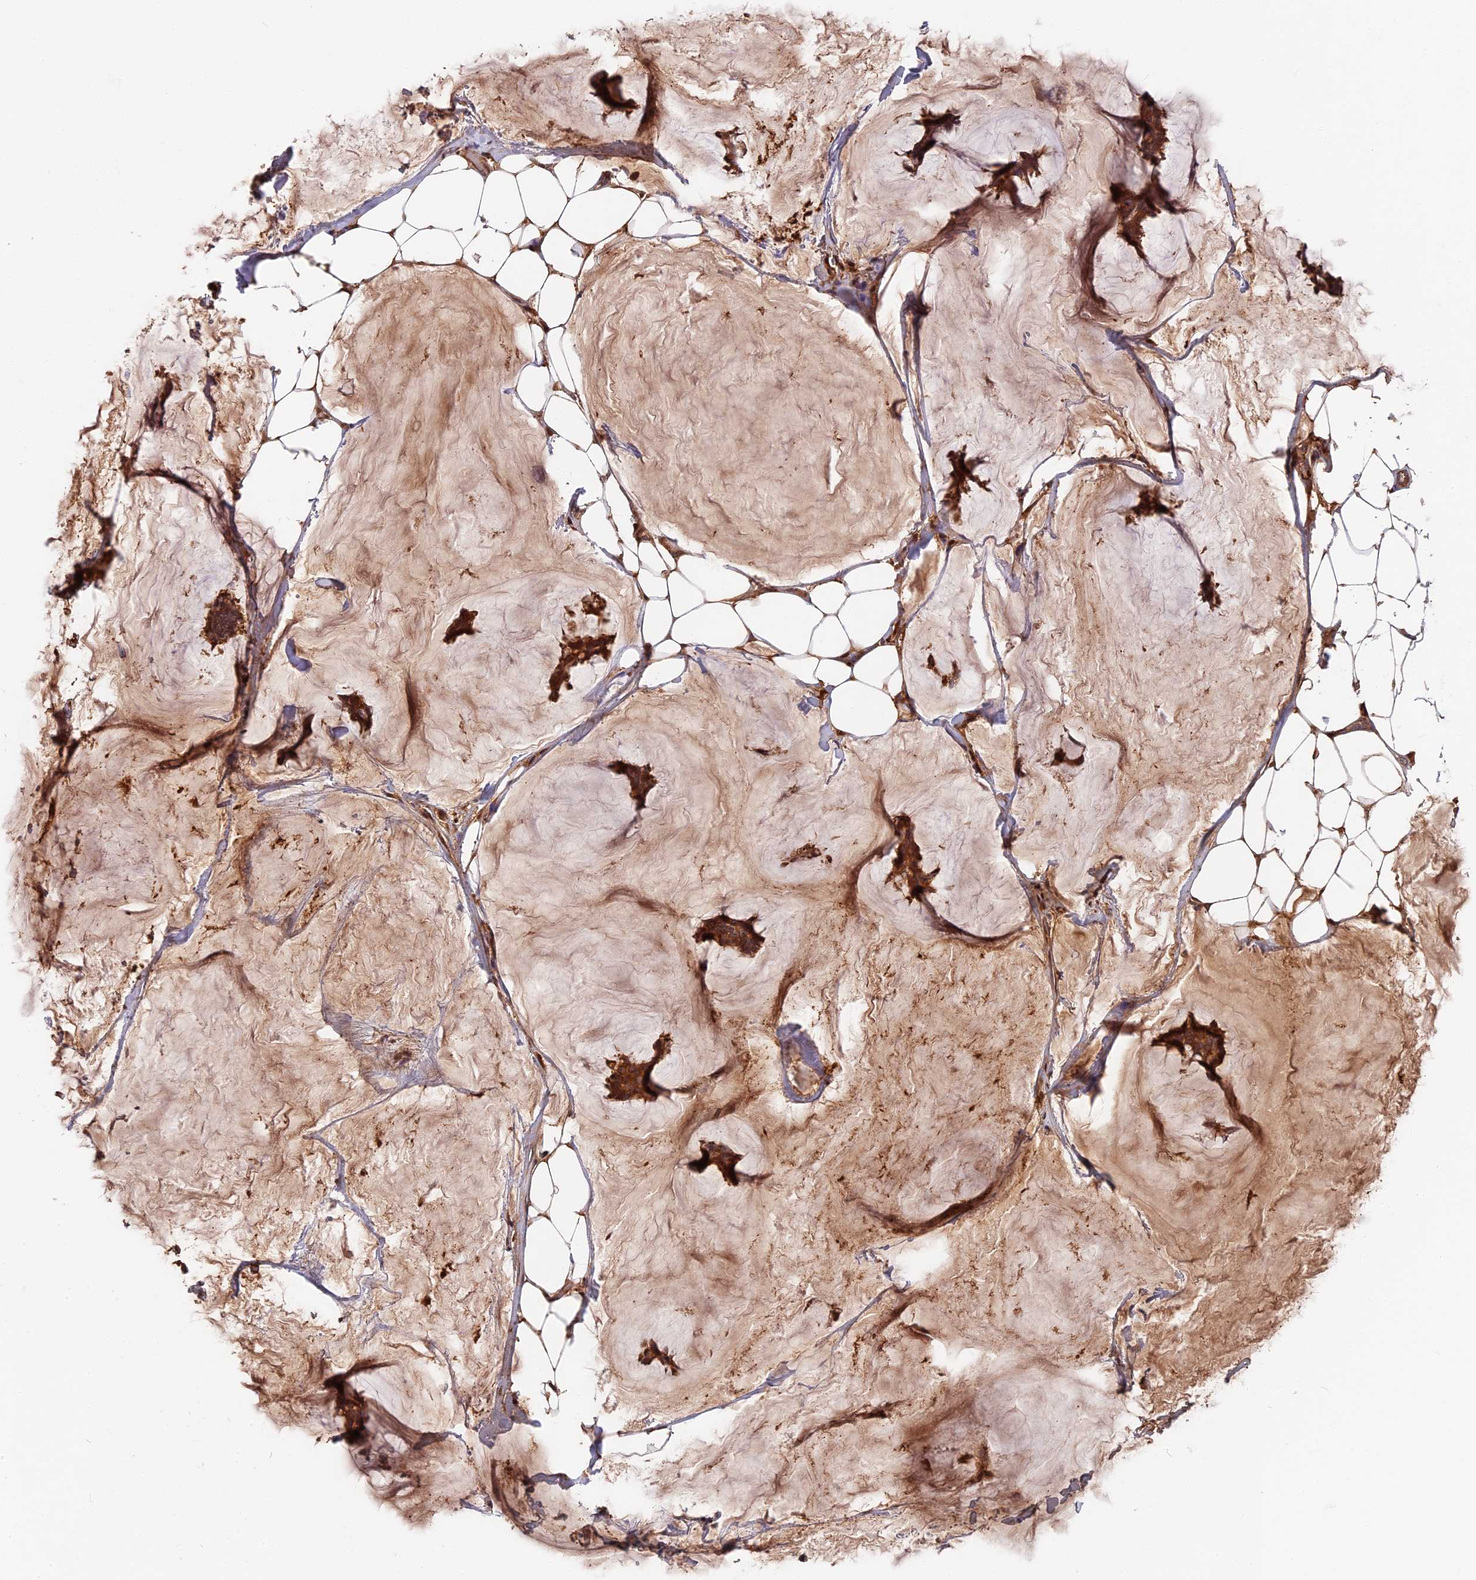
{"staining": {"intensity": "strong", "quantity": ">75%", "location": "cytoplasmic/membranous"}, "tissue": "breast cancer", "cell_type": "Tumor cells", "image_type": "cancer", "snomed": [{"axis": "morphology", "description": "Duct carcinoma"}, {"axis": "topography", "description": "Breast"}], "caption": "Breast cancer (invasive ductal carcinoma) was stained to show a protein in brown. There is high levels of strong cytoplasmic/membranous positivity in about >75% of tumor cells.", "gene": "ITIH1", "patient": {"sex": "female", "age": 93}}